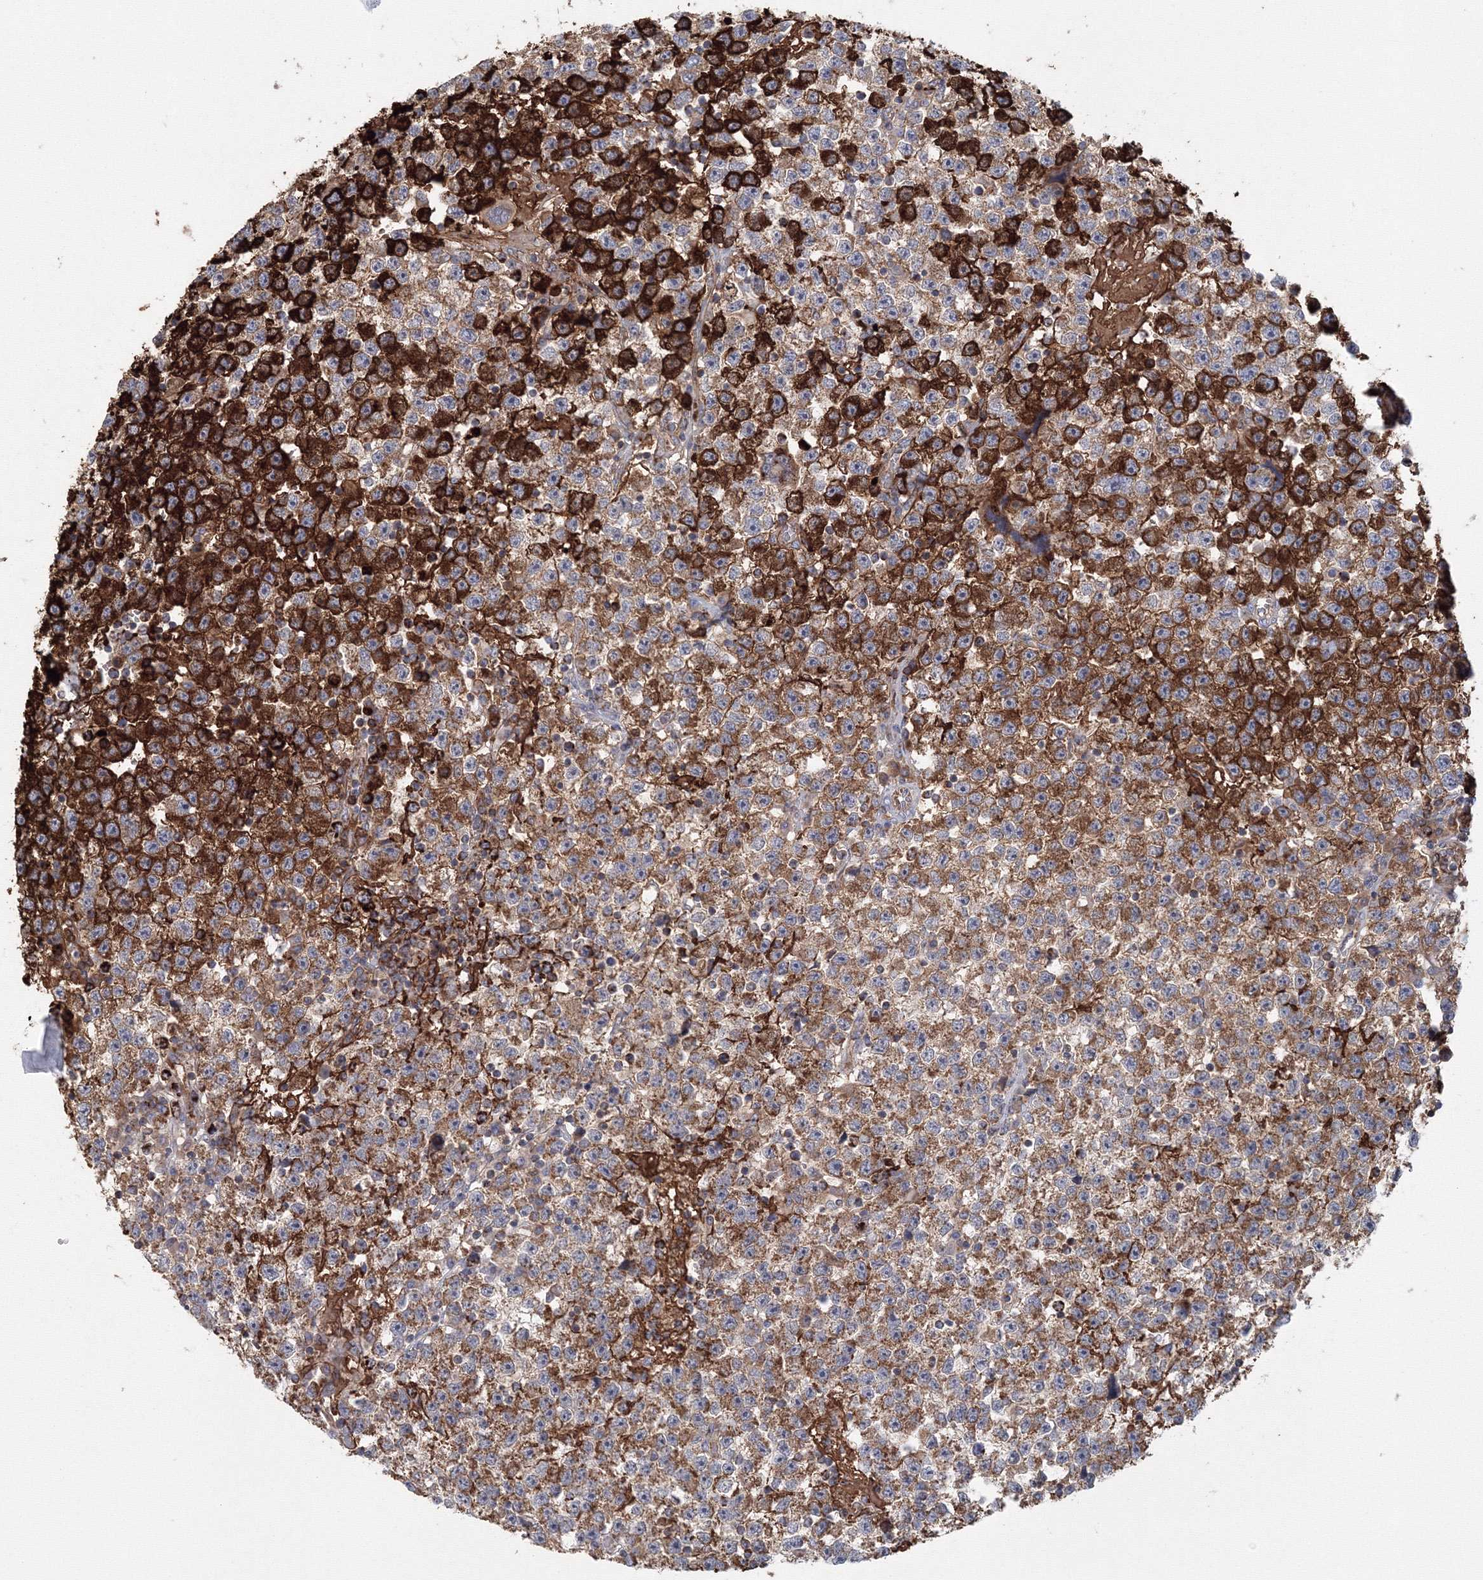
{"staining": {"intensity": "strong", "quantity": ">75%", "location": "cytoplasmic/membranous"}, "tissue": "testis cancer", "cell_type": "Tumor cells", "image_type": "cancer", "snomed": [{"axis": "morphology", "description": "Seminoma, NOS"}, {"axis": "topography", "description": "Testis"}], "caption": "A brown stain labels strong cytoplasmic/membranous staining of a protein in human testis seminoma tumor cells. (brown staining indicates protein expression, while blue staining denotes nuclei).", "gene": "GRPEL1", "patient": {"sex": "male", "age": 22}}